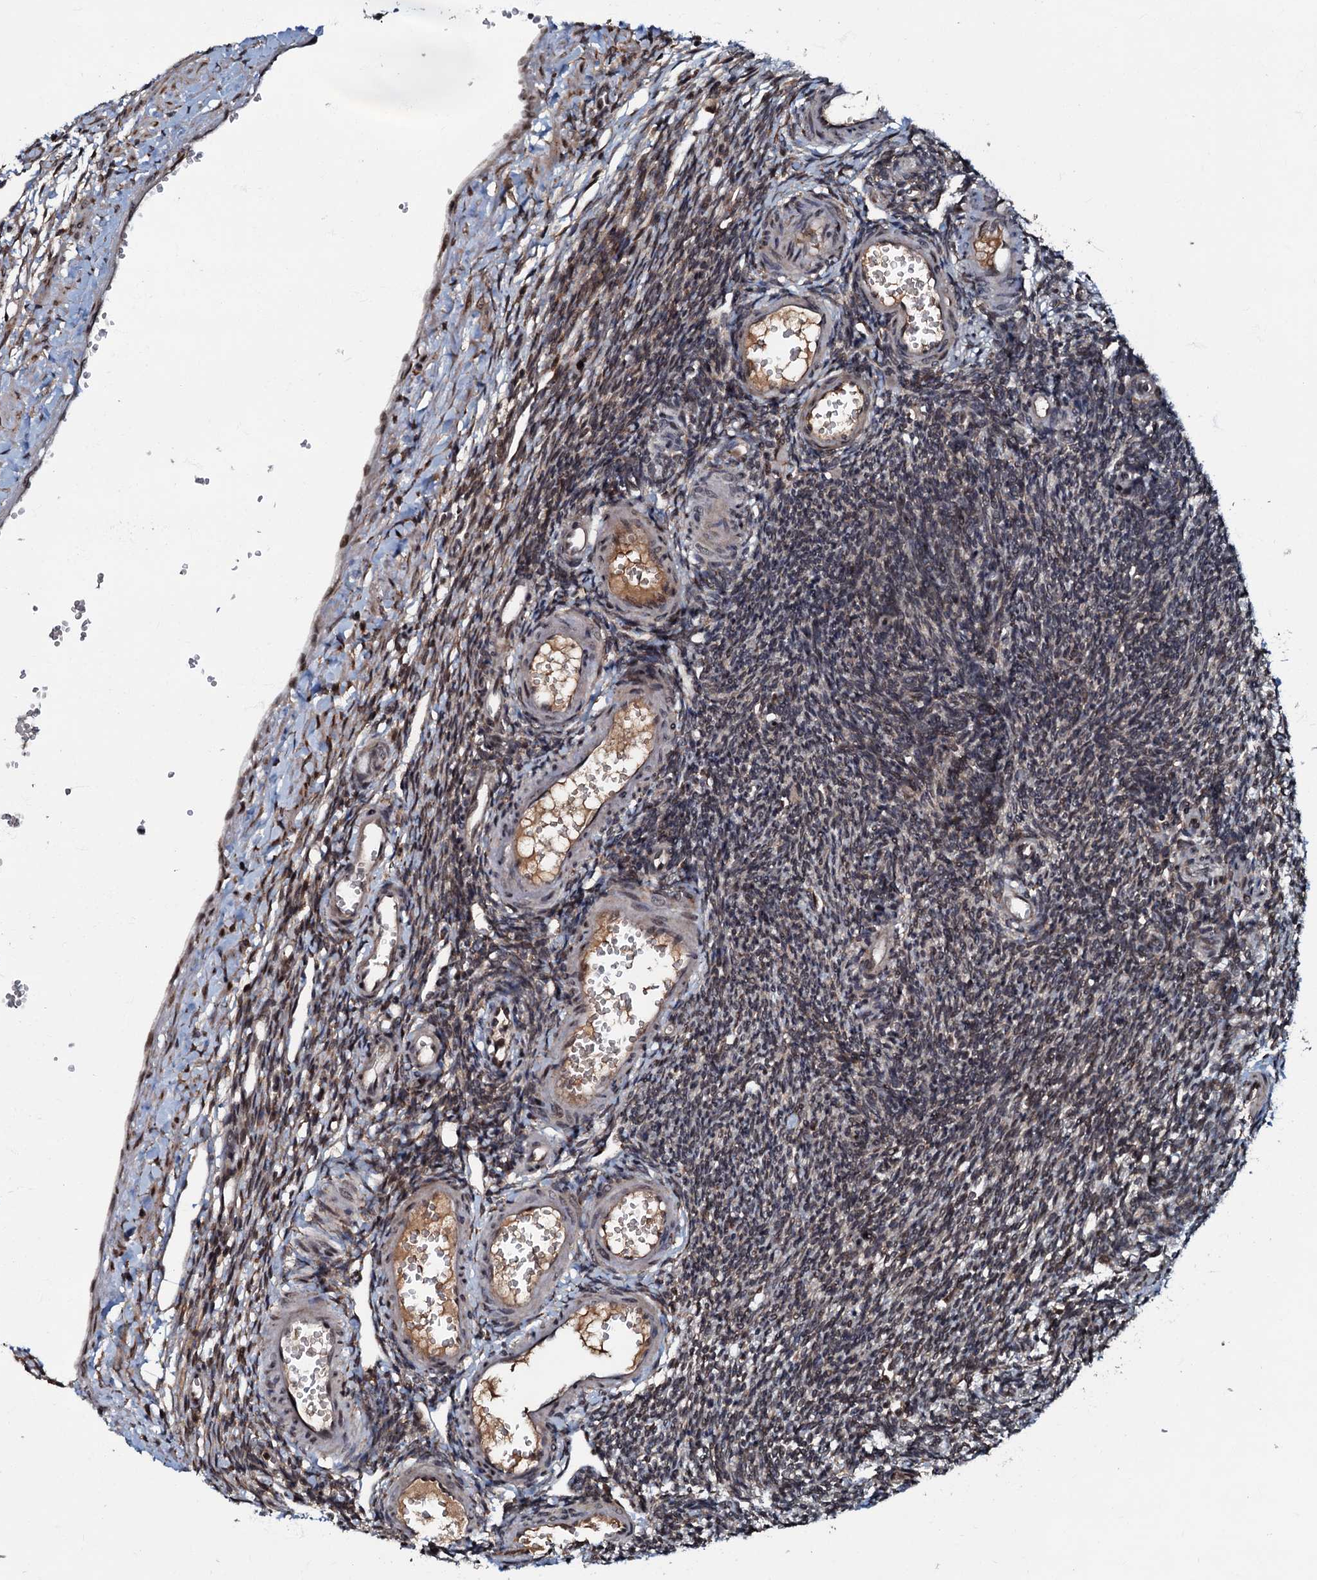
{"staining": {"intensity": "moderate", "quantity": "25%-75%", "location": "nuclear"}, "tissue": "ovary", "cell_type": "Ovarian stroma cells", "image_type": "normal", "snomed": [{"axis": "morphology", "description": "Normal tissue, NOS"}, {"axis": "morphology", "description": "Cyst, NOS"}, {"axis": "topography", "description": "Ovary"}], "caption": "A brown stain shows moderate nuclear expression of a protein in ovarian stroma cells of benign human ovary.", "gene": "C18orf32", "patient": {"sex": "female", "age": 33}}